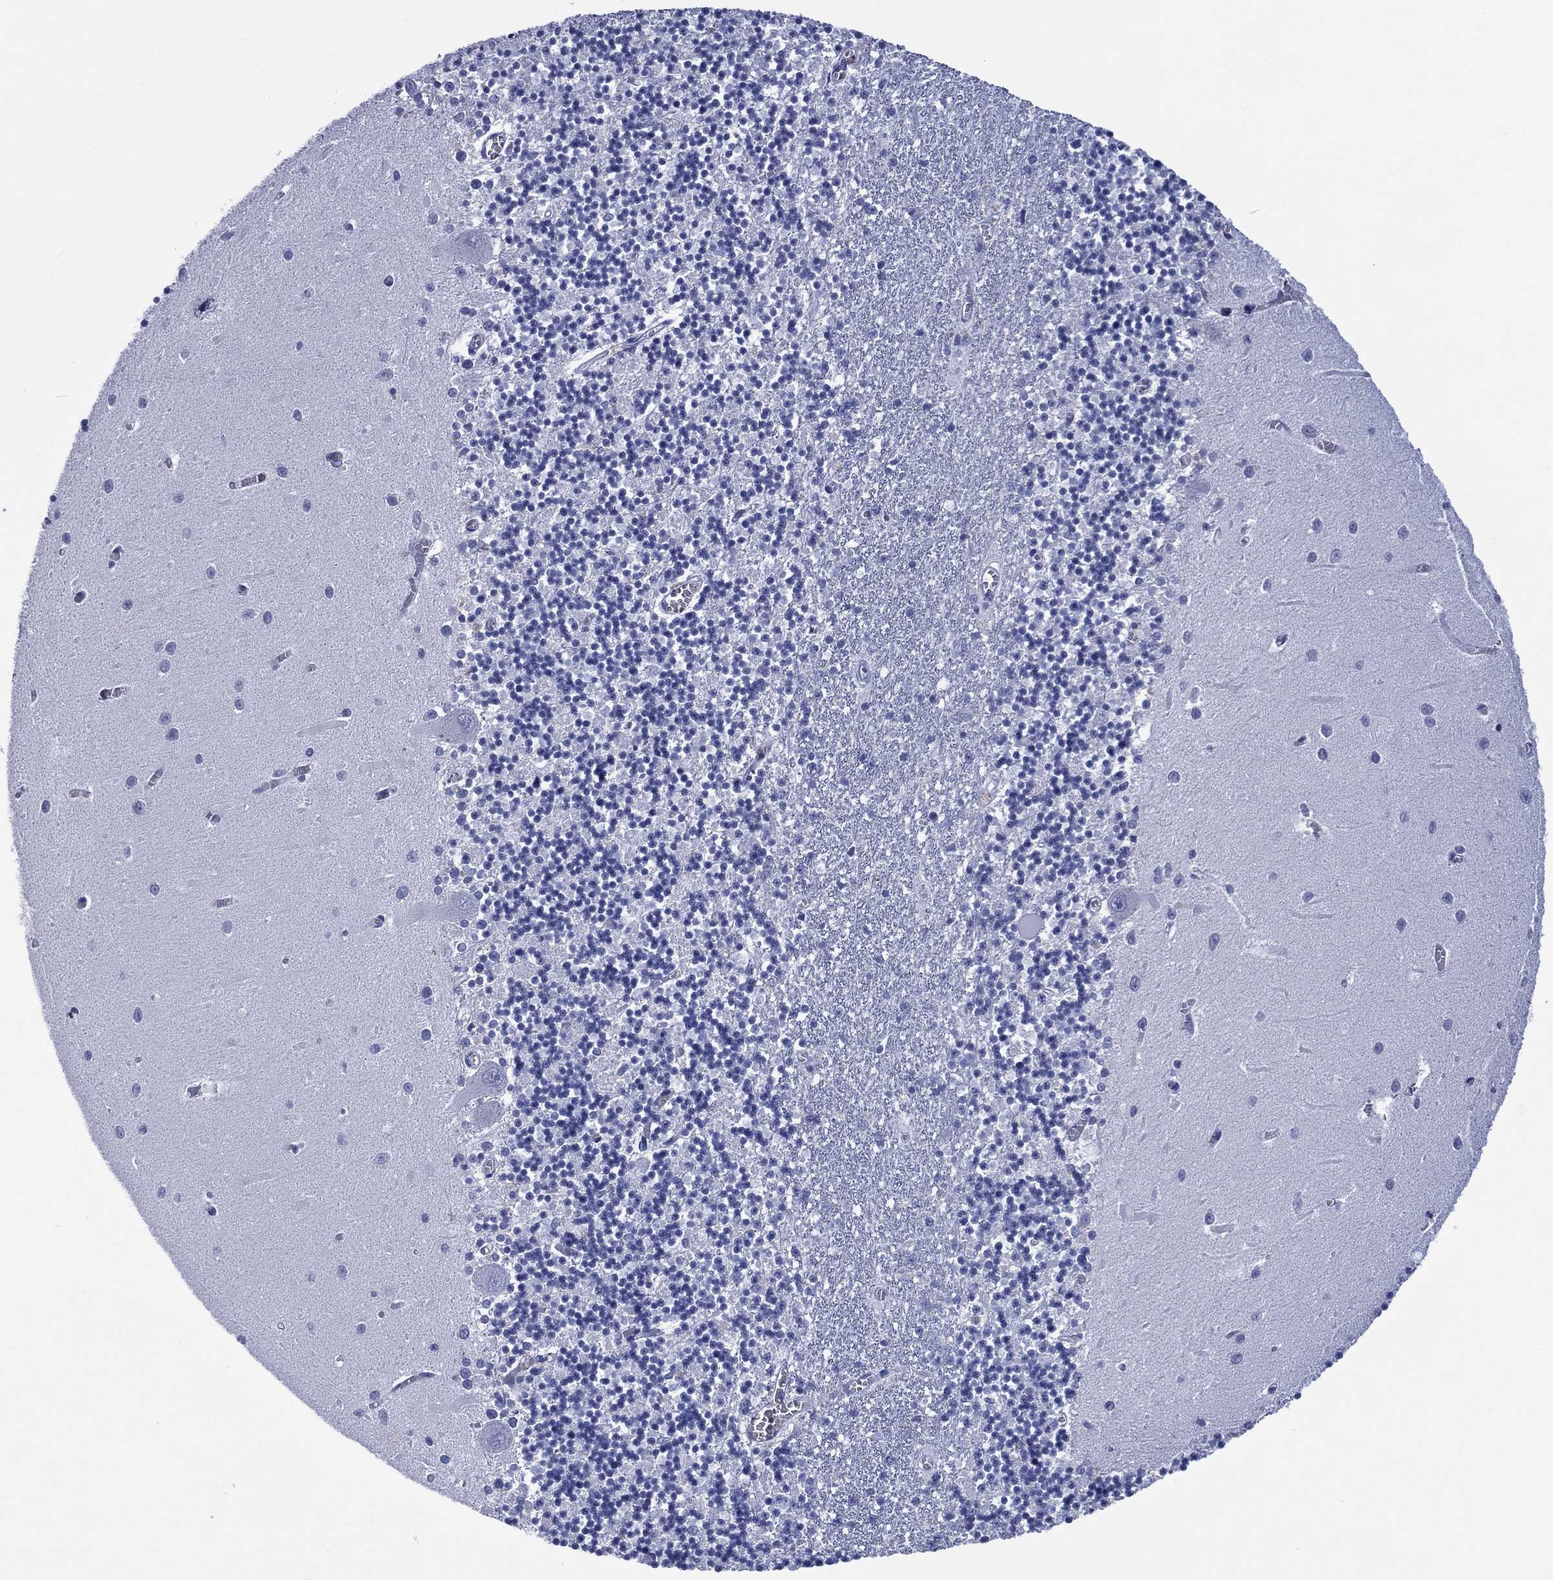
{"staining": {"intensity": "negative", "quantity": "none", "location": "none"}, "tissue": "cerebellum", "cell_type": "Cells in granular layer", "image_type": "normal", "snomed": [{"axis": "morphology", "description": "Normal tissue, NOS"}, {"axis": "topography", "description": "Cerebellum"}], "caption": "Histopathology image shows no protein expression in cells in granular layer of benign cerebellum.", "gene": "SIGLECL1", "patient": {"sex": "female", "age": 64}}